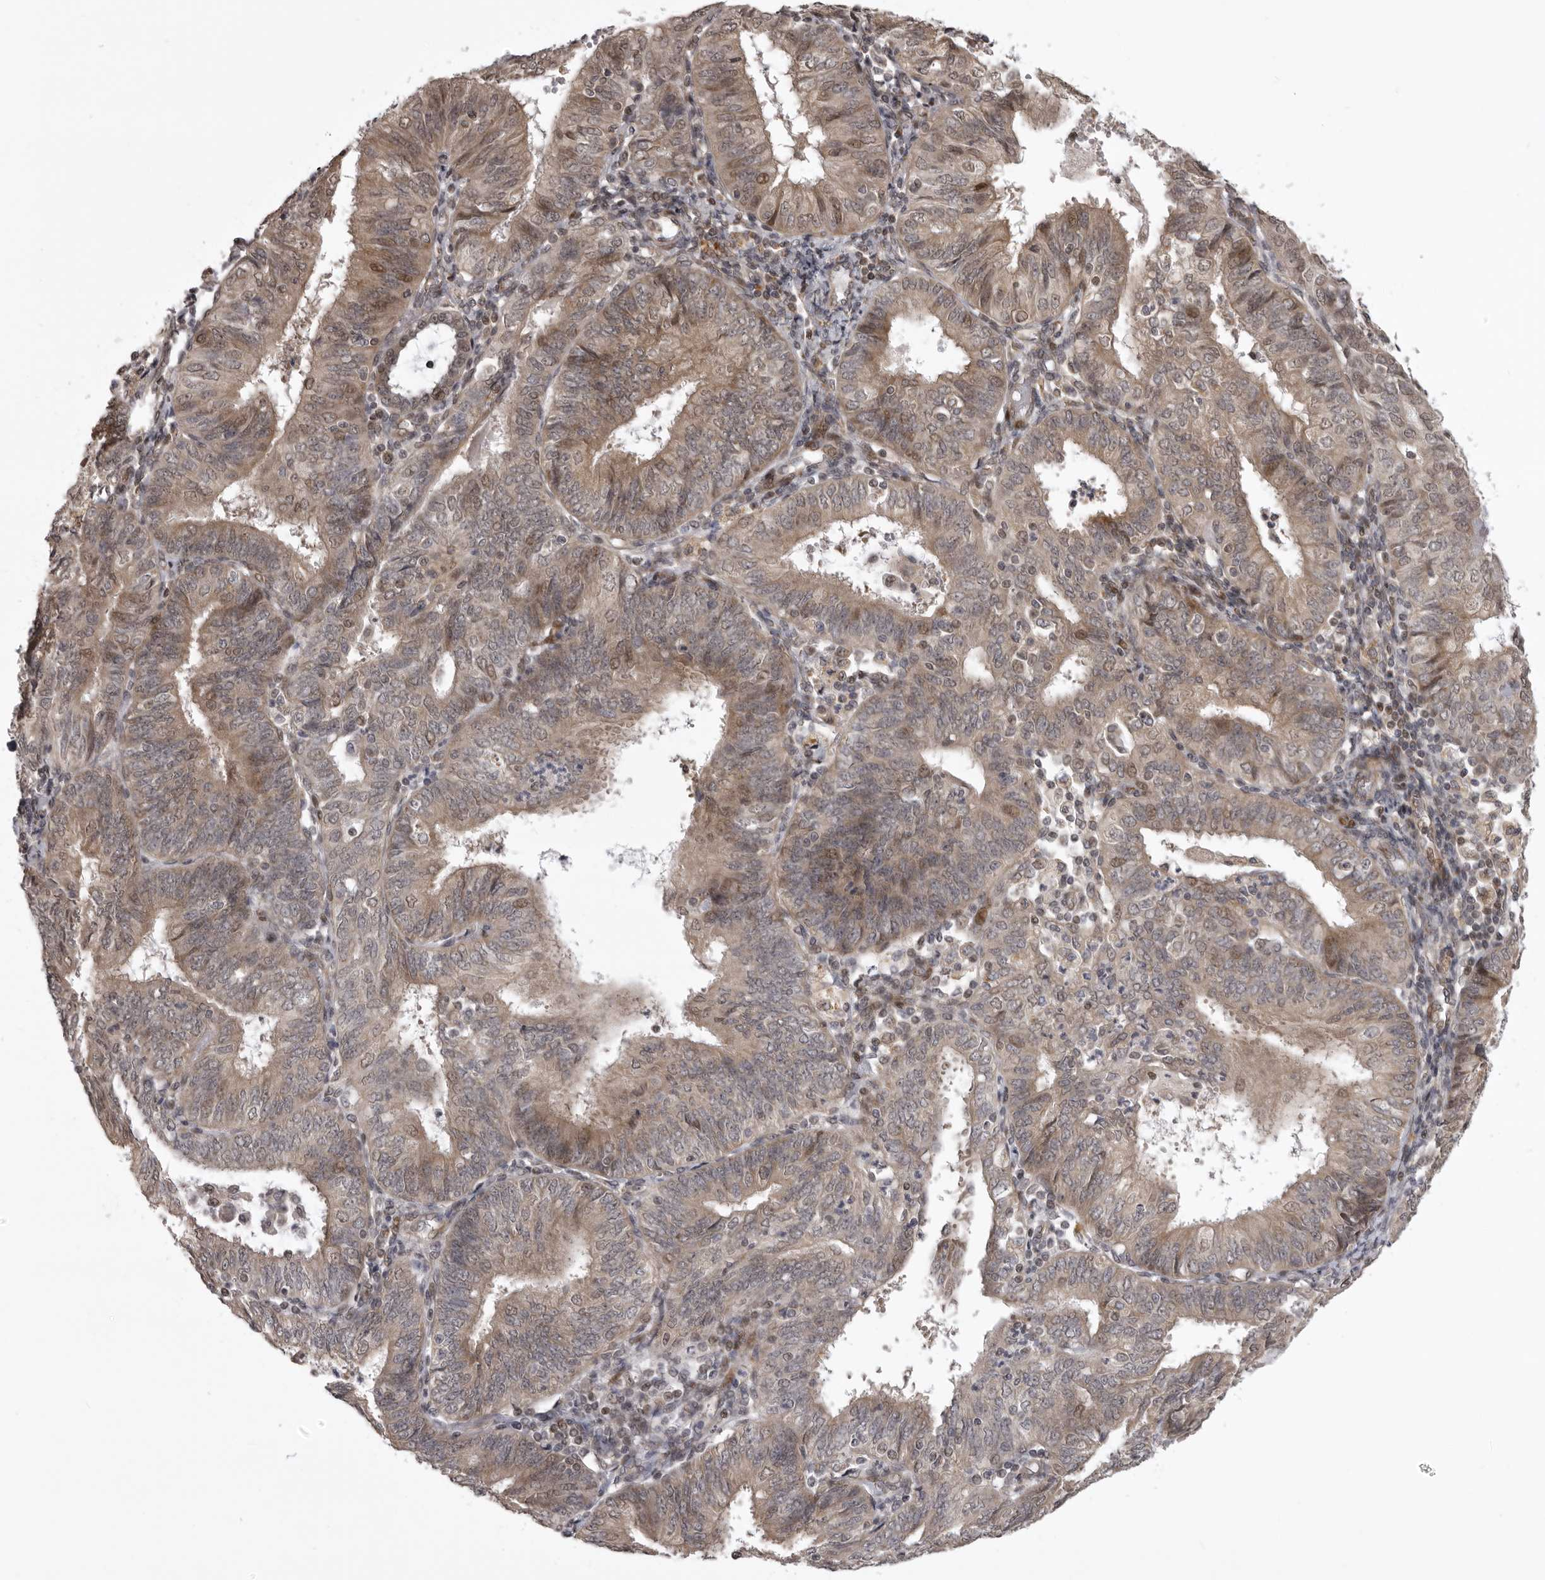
{"staining": {"intensity": "moderate", "quantity": ">75%", "location": "cytoplasmic/membranous,nuclear"}, "tissue": "endometrial cancer", "cell_type": "Tumor cells", "image_type": "cancer", "snomed": [{"axis": "morphology", "description": "Adenocarcinoma, NOS"}, {"axis": "topography", "description": "Endometrium"}], "caption": "This histopathology image shows immunohistochemistry staining of adenocarcinoma (endometrial), with medium moderate cytoplasmic/membranous and nuclear positivity in approximately >75% of tumor cells.", "gene": "C1orf109", "patient": {"sex": "female", "age": 58}}